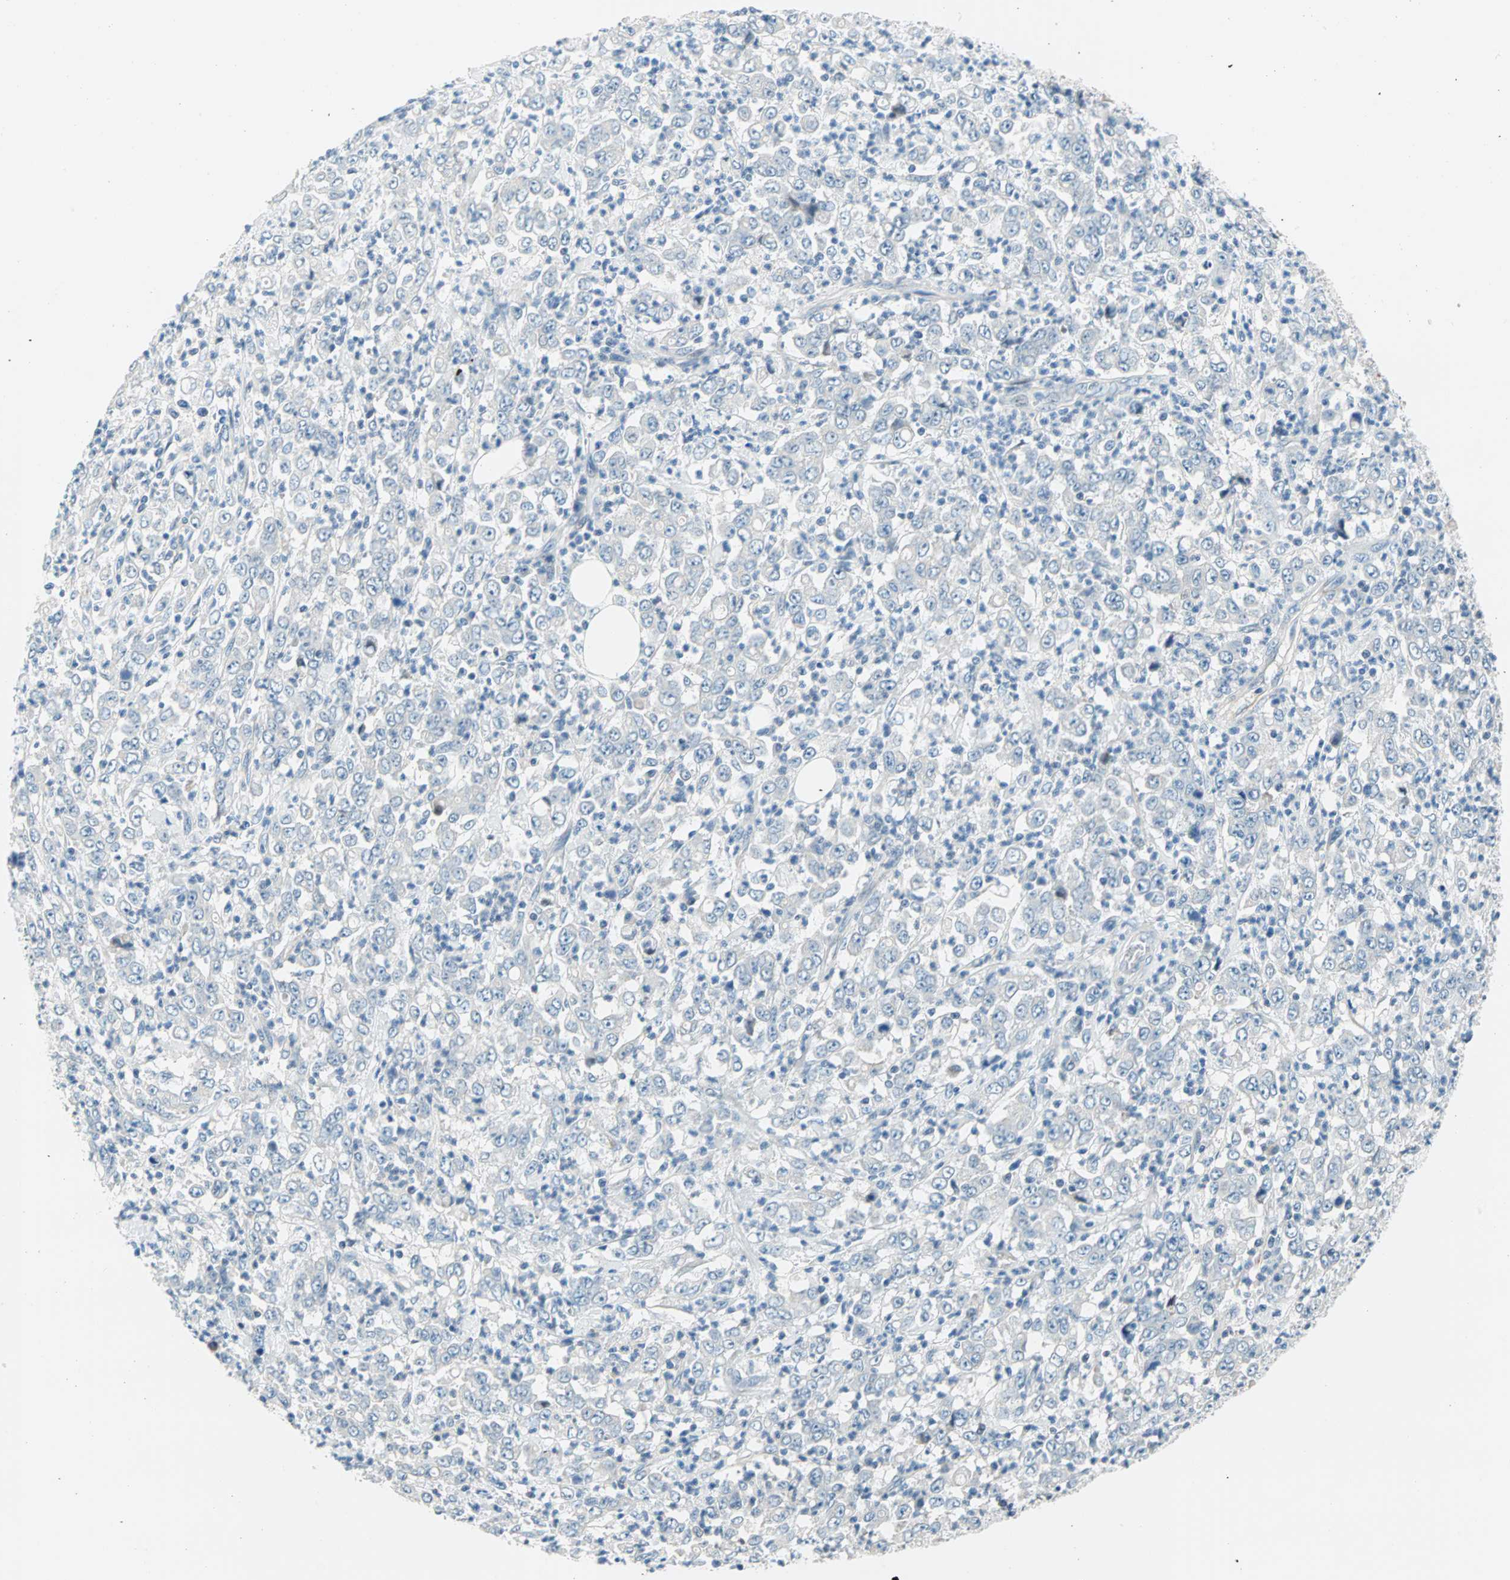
{"staining": {"intensity": "negative", "quantity": "none", "location": "none"}, "tissue": "stomach cancer", "cell_type": "Tumor cells", "image_type": "cancer", "snomed": [{"axis": "morphology", "description": "Adenocarcinoma, NOS"}, {"axis": "topography", "description": "Stomach, lower"}], "caption": "High power microscopy photomicrograph of an immunohistochemistry (IHC) histopathology image of stomach cancer, revealing no significant expression in tumor cells.", "gene": "TMEM163", "patient": {"sex": "female", "age": 71}}